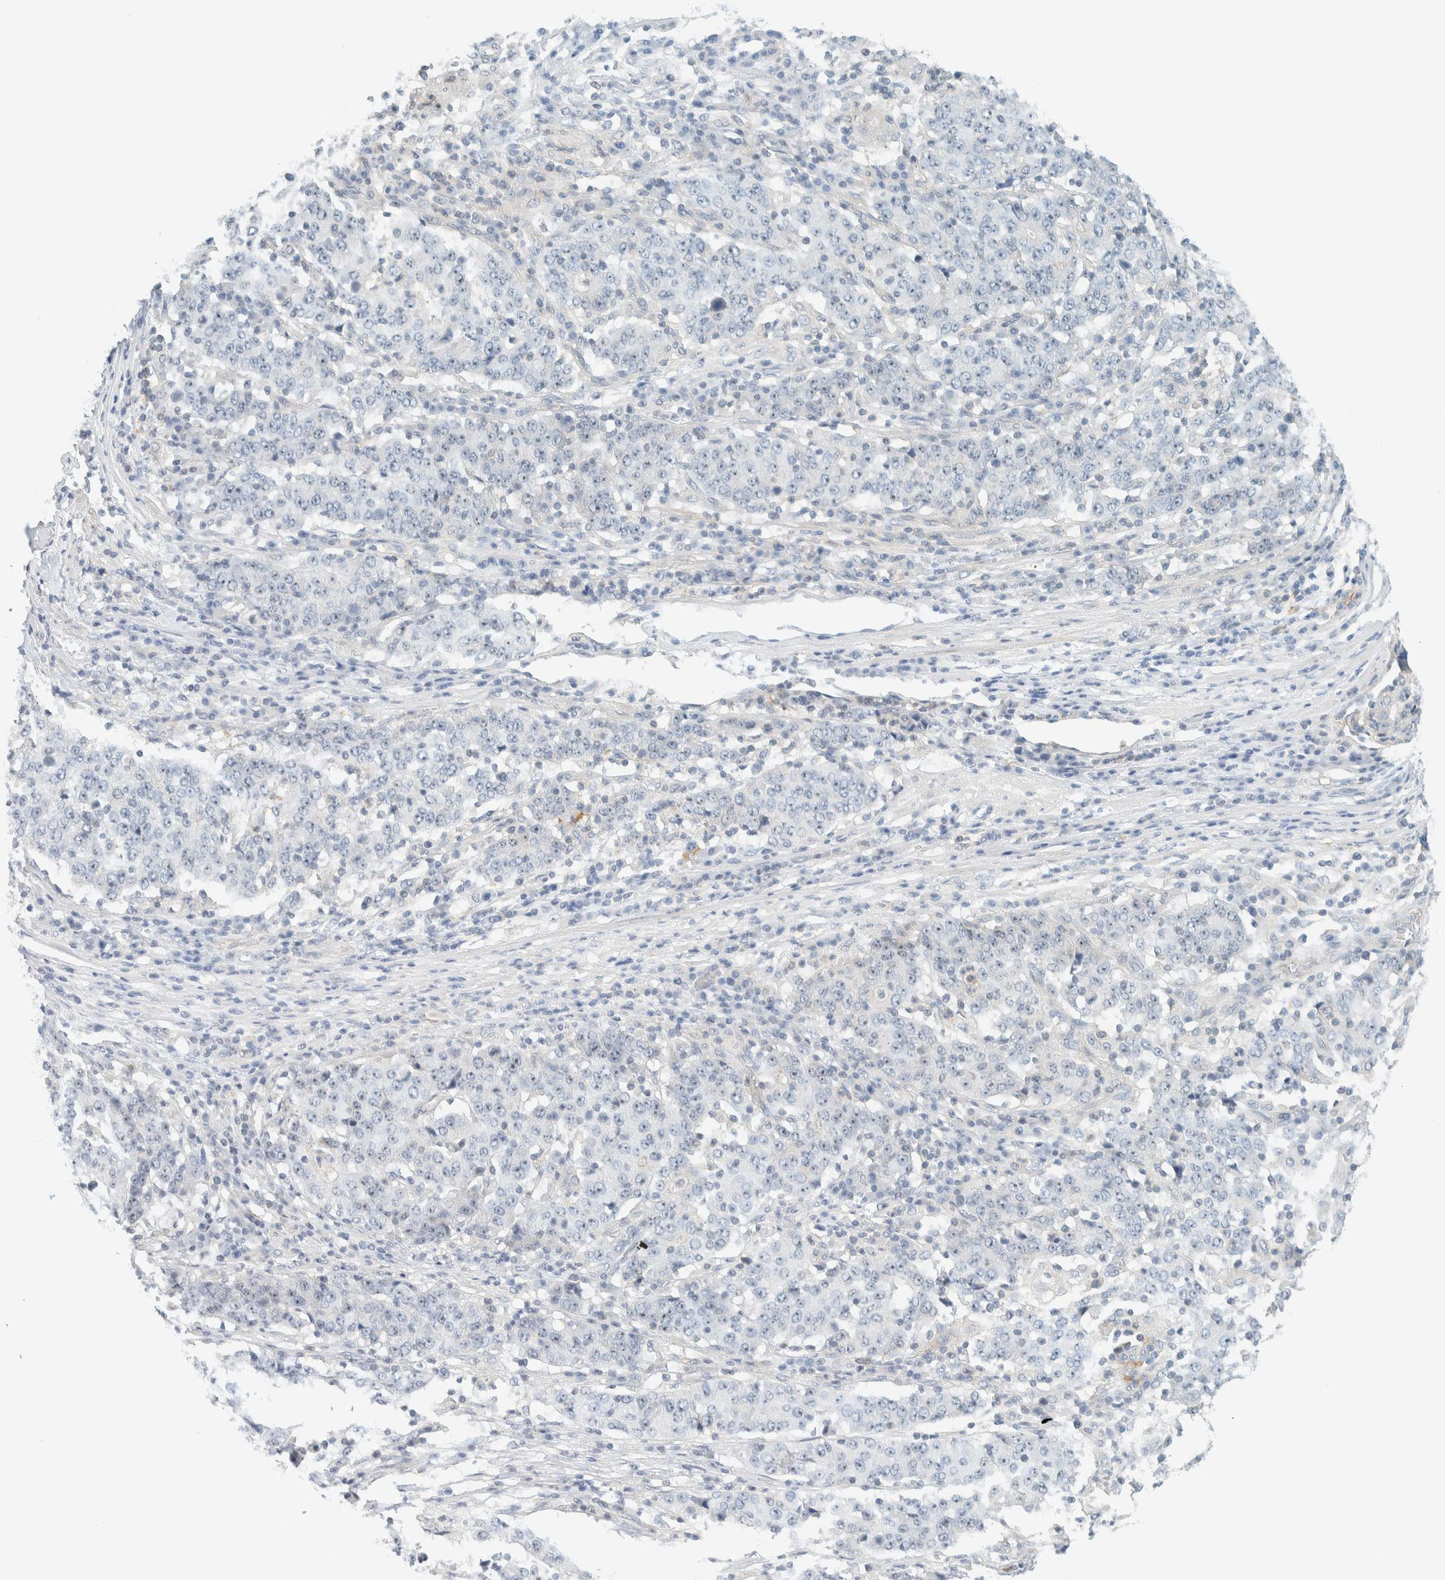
{"staining": {"intensity": "negative", "quantity": "none", "location": "none"}, "tissue": "stomach cancer", "cell_type": "Tumor cells", "image_type": "cancer", "snomed": [{"axis": "morphology", "description": "Adenocarcinoma, NOS"}, {"axis": "topography", "description": "Stomach"}], "caption": "Immunohistochemical staining of stomach adenocarcinoma reveals no significant expression in tumor cells.", "gene": "NDE1", "patient": {"sex": "male", "age": 59}}